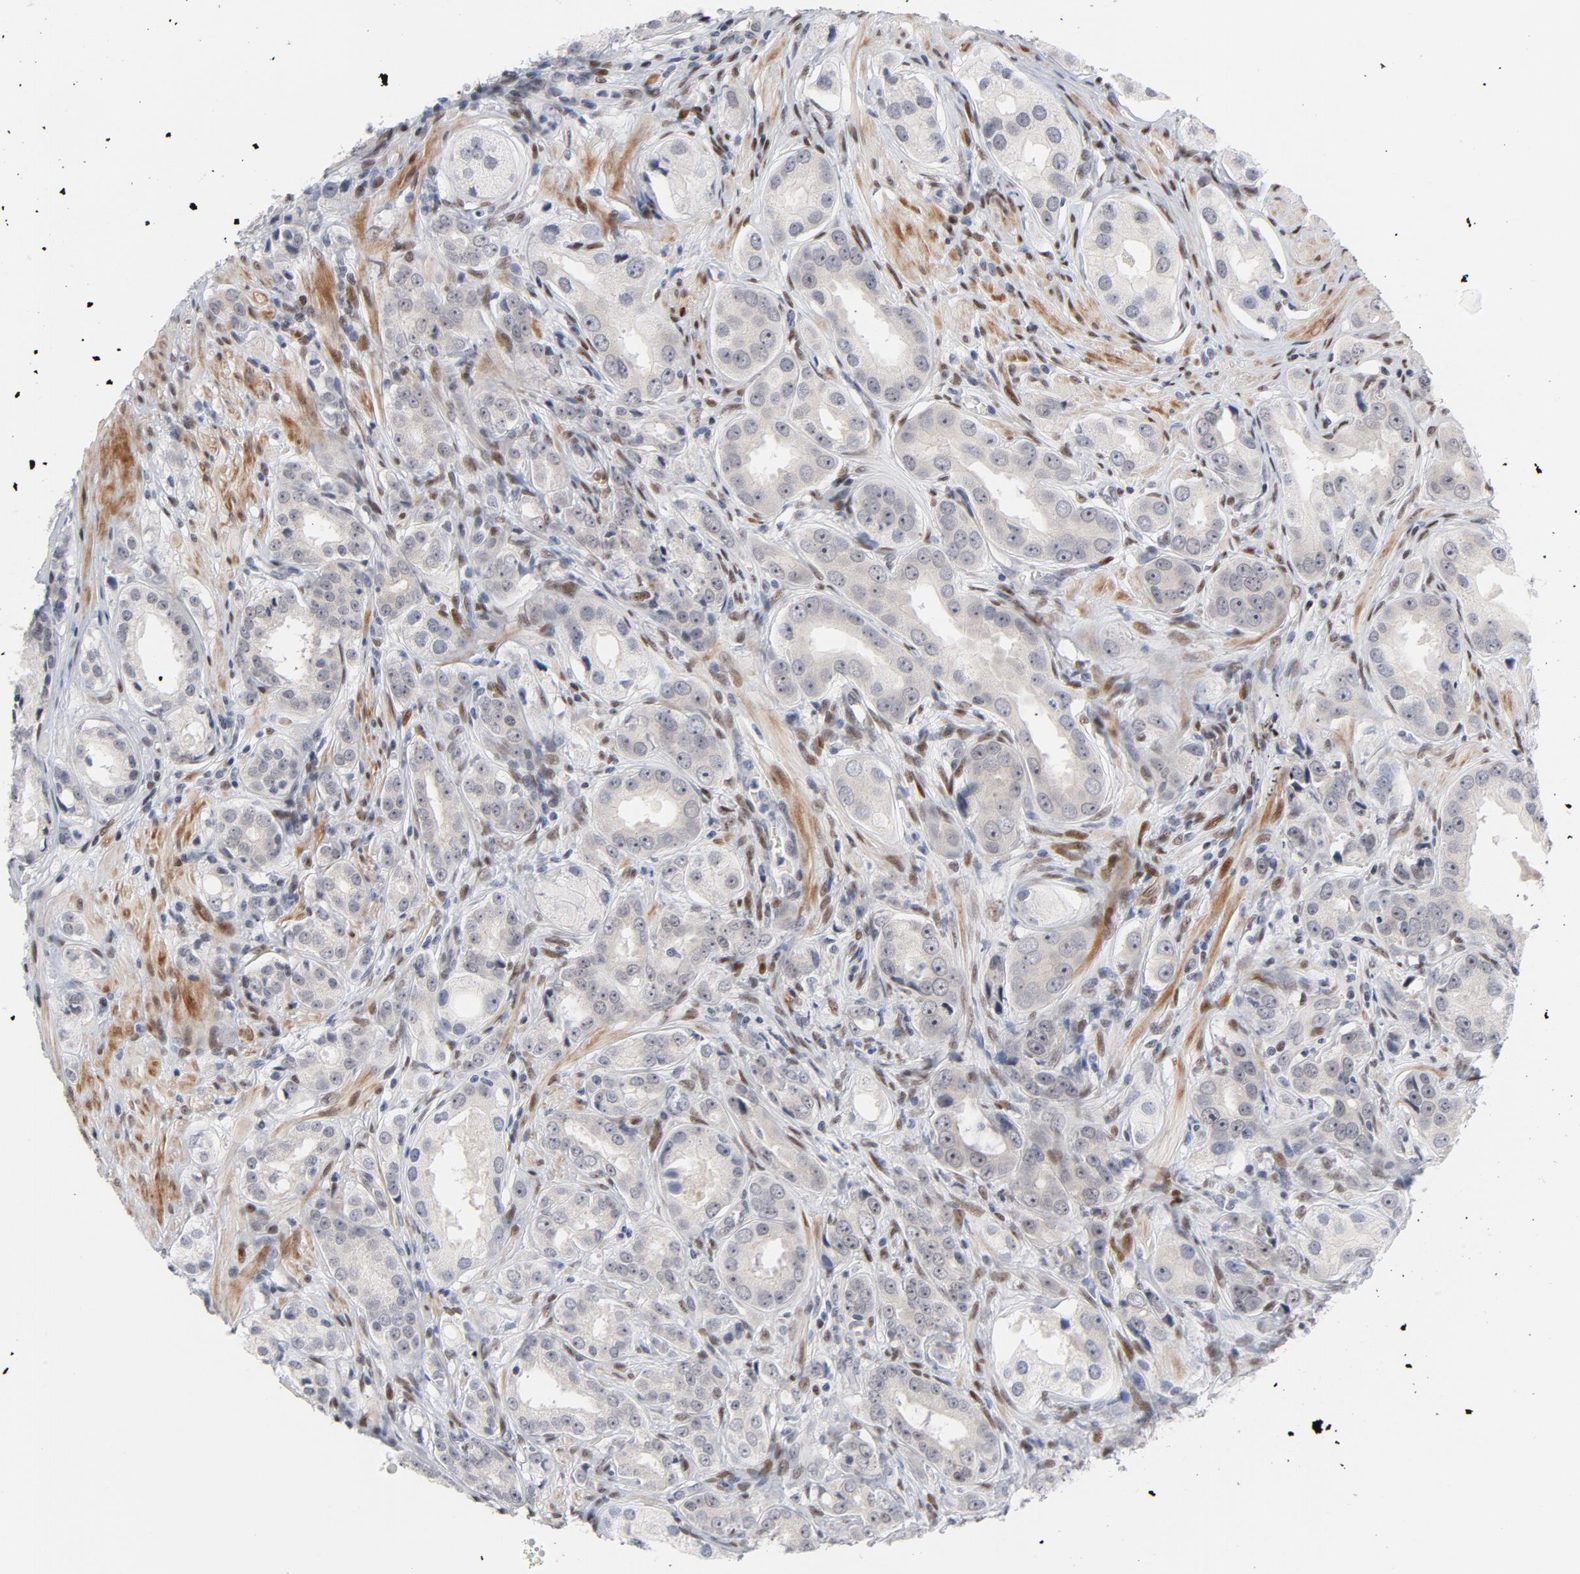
{"staining": {"intensity": "negative", "quantity": "none", "location": "none"}, "tissue": "prostate cancer", "cell_type": "Tumor cells", "image_type": "cancer", "snomed": [{"axis": "morphology", "description": "Adenocarcinoma, Medium grade"}, {"axis": "topography", "description": "Prostate"}], "caption": "Immunohistochemistry micrograph of neoplastic tissue: medium-grade adenocarcinoma (prostate) stained with DAB (3,3'-diaminobenzidine) demonstrates no significant protein expression in tumor cells.", "gene": "NFIC", "patient": {"sex": "male", "age": 53}}